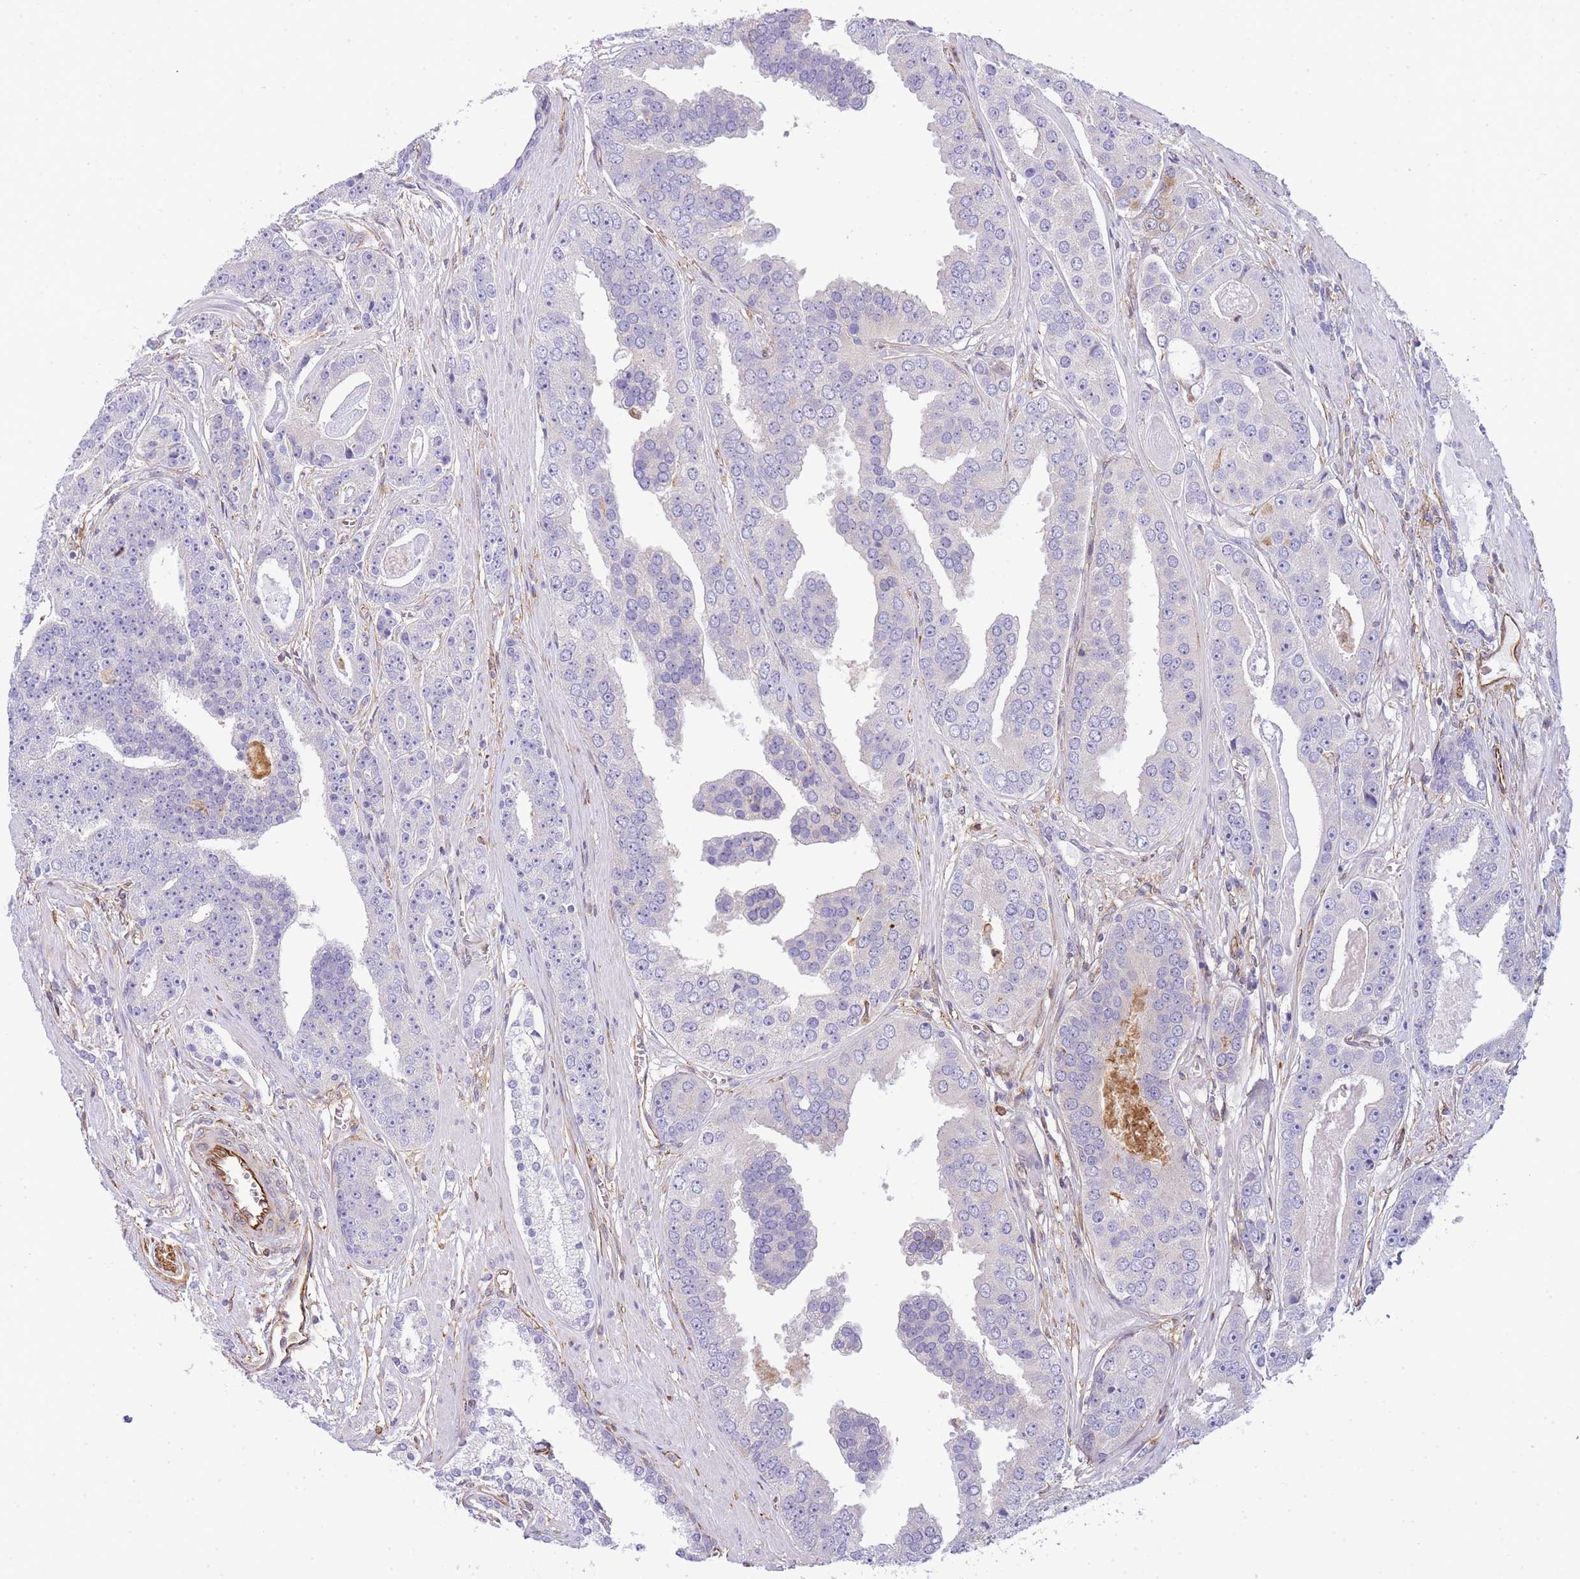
{"staining": {"intensity": "negative", "quantity": "none", "location": "none"}, "tissue": "prostate cancer", "cell_type": "Tumor cells", "image_type": "cancer", "snomed": [{"axis": "morphology", "description": "Adenocarcinoma, High grade"}, {"axis": "topography", "description": "Prostate"}], "caption": "A micrograph of human prostate cancer (high-grade adenocarcinoma) is negative for staining in tumor cells.", "gene": "ECPAS", "patient": {"sex": "male", "age": 71}}